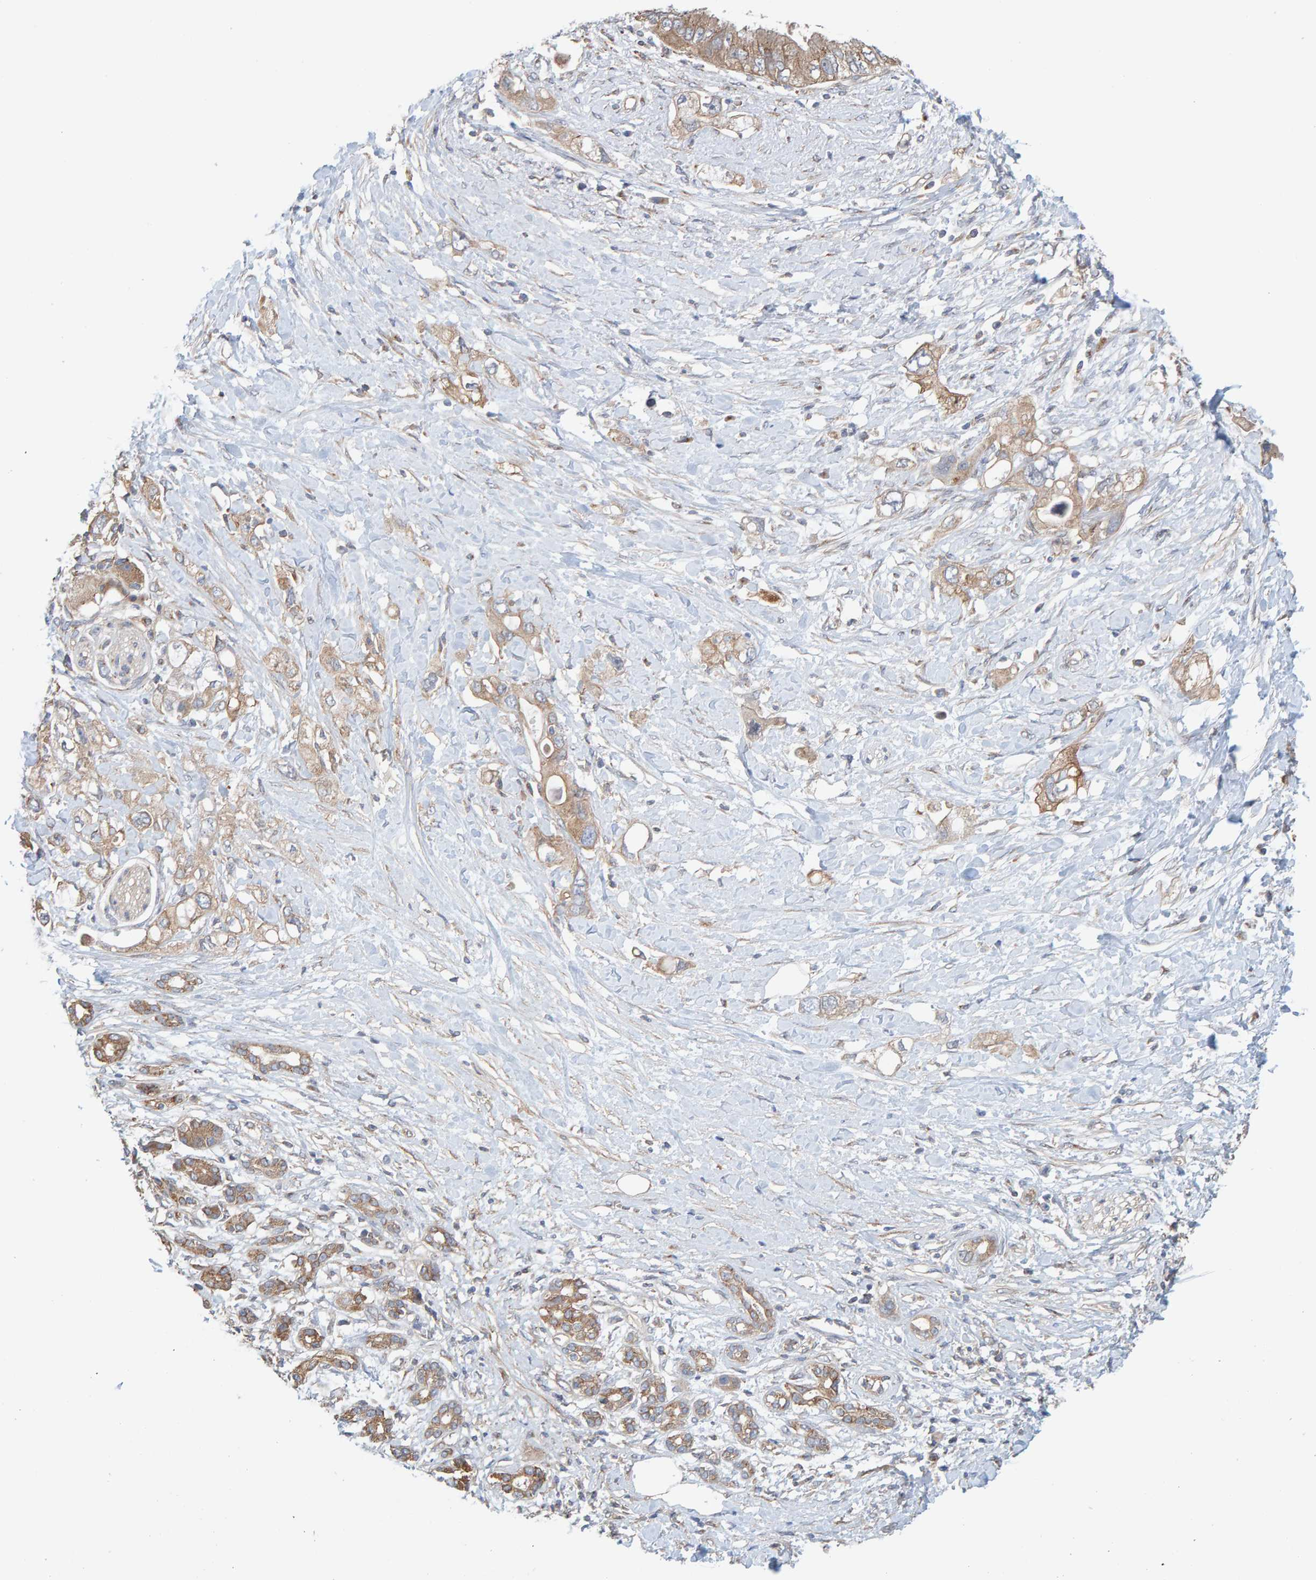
{"staining": {"intensity": "moderate", "quantity": ">75%", "location": "cytoplasmic/membranous"}, "tissue": "pancreatic cancer", "cell_type": "Tumor cells", "image_type": "cancer", "snomed": [{"axis": "morphology", "description": "Adenocarcinoma, NOS"}, {"axis": "topography", "description": "Pancreas"}], "caption": "Pancreatic cancer (adenocarcinoma) stained for a protein reveals moderate cytoplasmic/membranous positivity in tumor cells.", "gene": "UBAP1", "patient": {"sex": "female", "age": 56}}